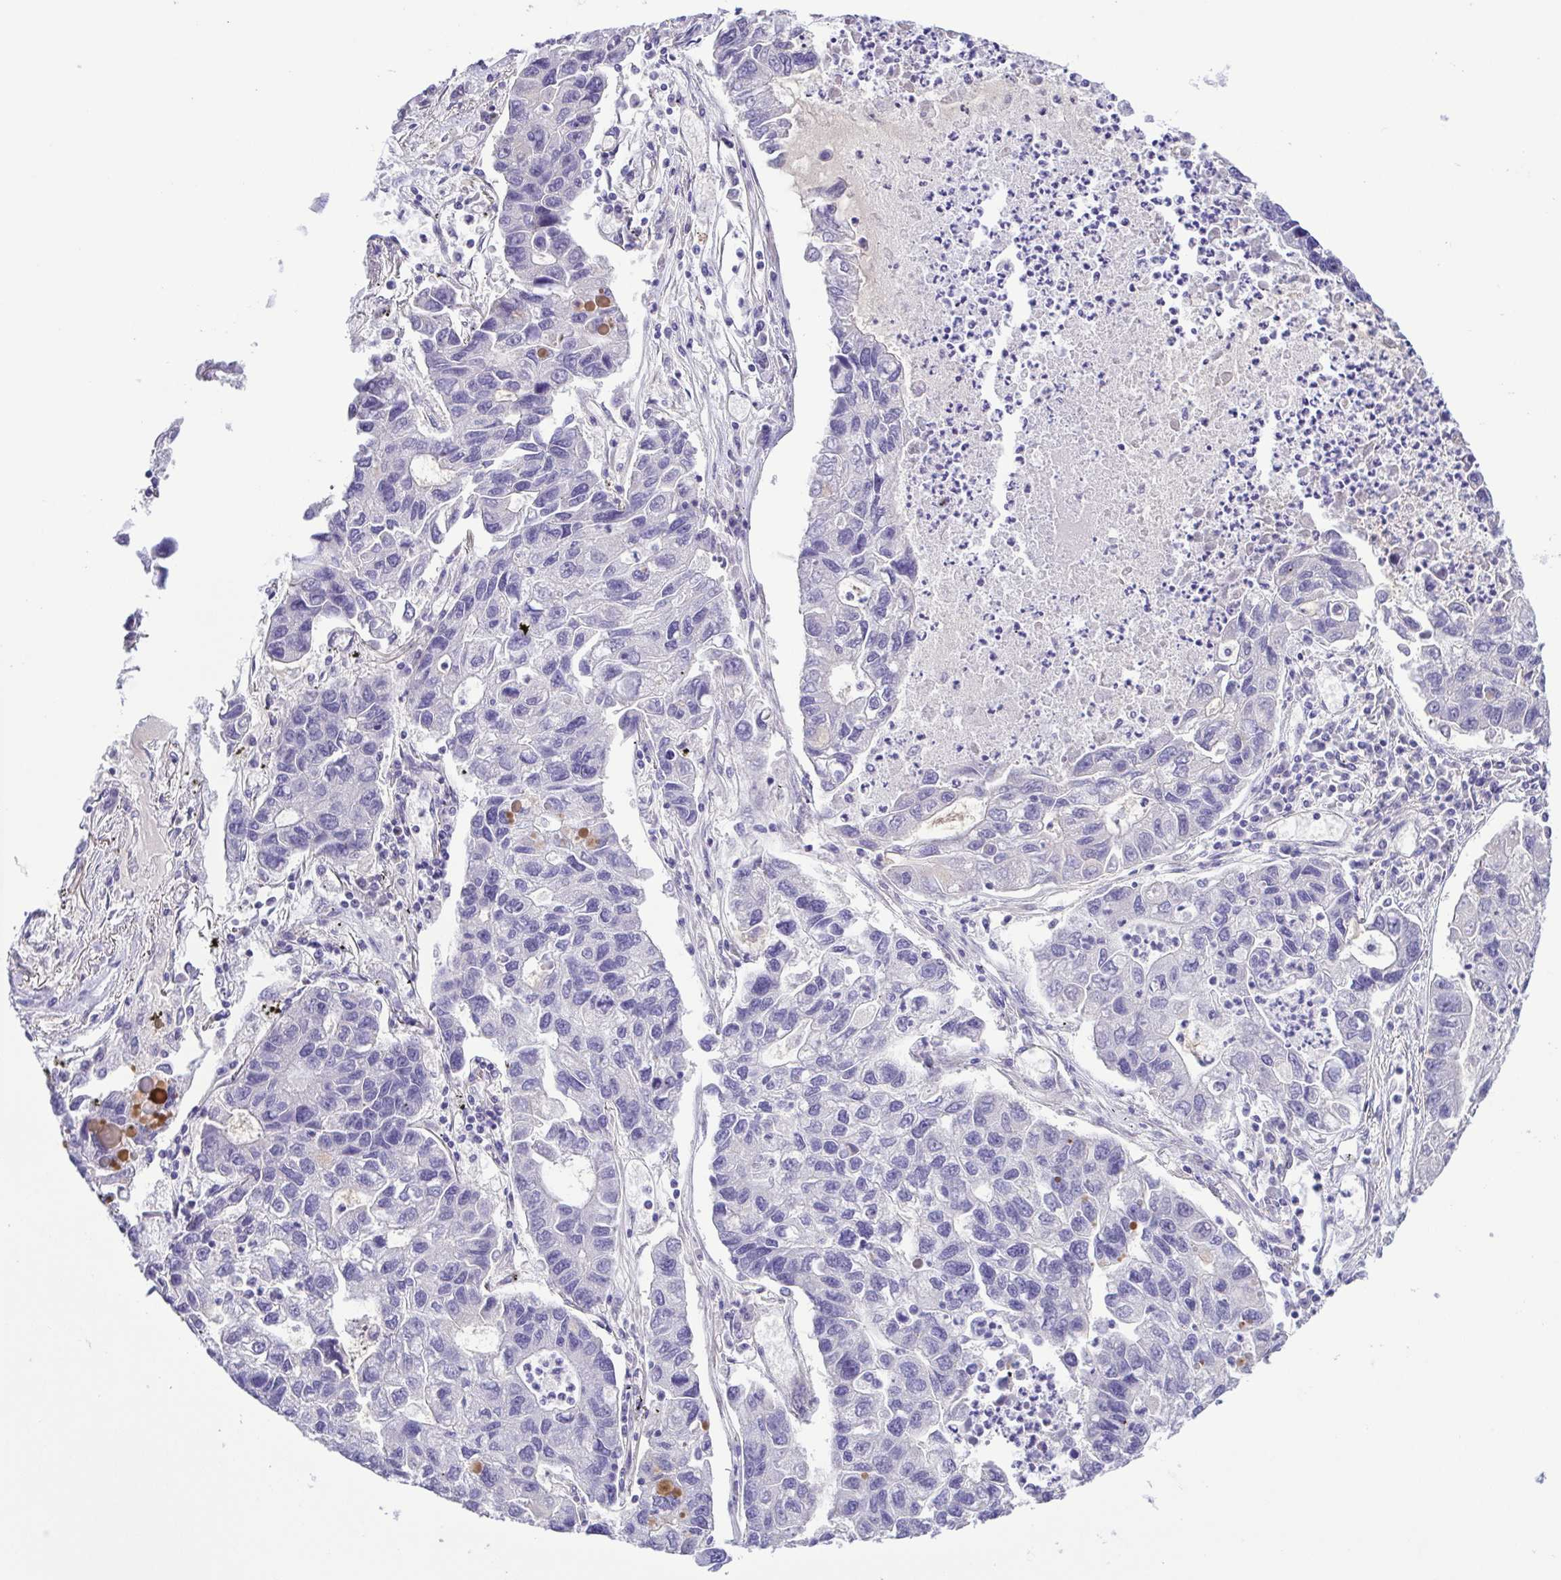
{"staining": {"intensity": "negative", "quantity": "none", "location": "none"}, "tissue": "lung cancer", "cell_type": "Tumor cells", "image_type": "cancer", "snomed": [{"axis": "morphology", "description": "Adenocarcinoma, NOS"}, {"axis": "topography", "description": "Bronchus"}, {"axis": "topography", "description": "Lung"}], "caption": "IHC of lung cancer reveals no expression in tumor cells.", "gene": "OVGP1", "patient": {"sex": "female", "age": 51}}